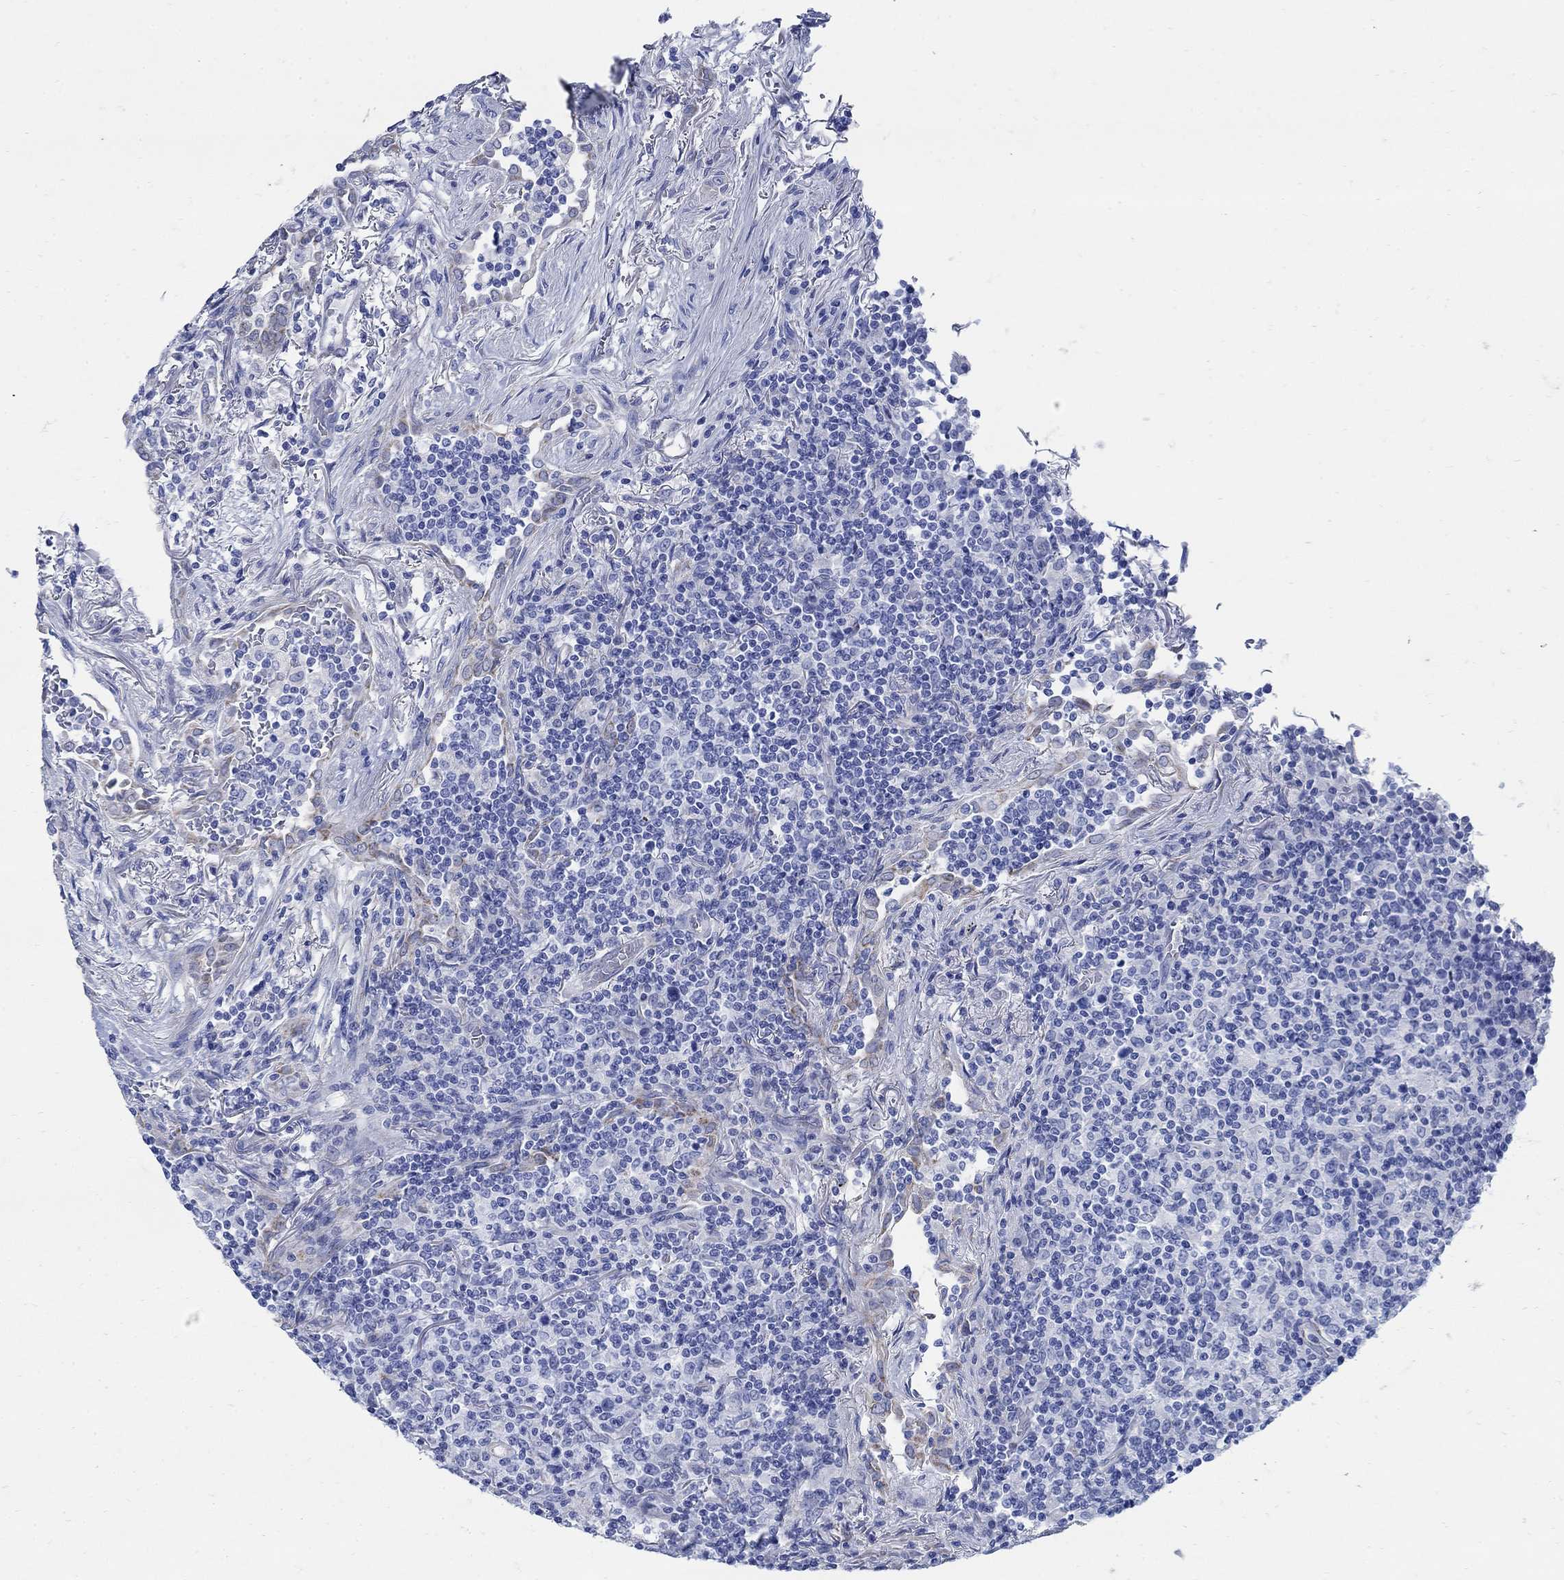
{"staining": {"intensity": "negative", "quantity": "none", "location": "none"}, "tissue": "lymphoma", "cell_type": "Tumor cells", "image_type": "cancer", "snomed": [{"axis": "morphology", "description": "Malignant lymphoma, non-Hodgkin's type, High grade"}, {"axis": "topography", "description": "Lung"}], "caption": "A histopathology image of lymphoma stained for a protein exhibits no brown staining in tumor cells.", "gene": "ZDHHC14", "patient": {"sex": "male", "age": 79}}